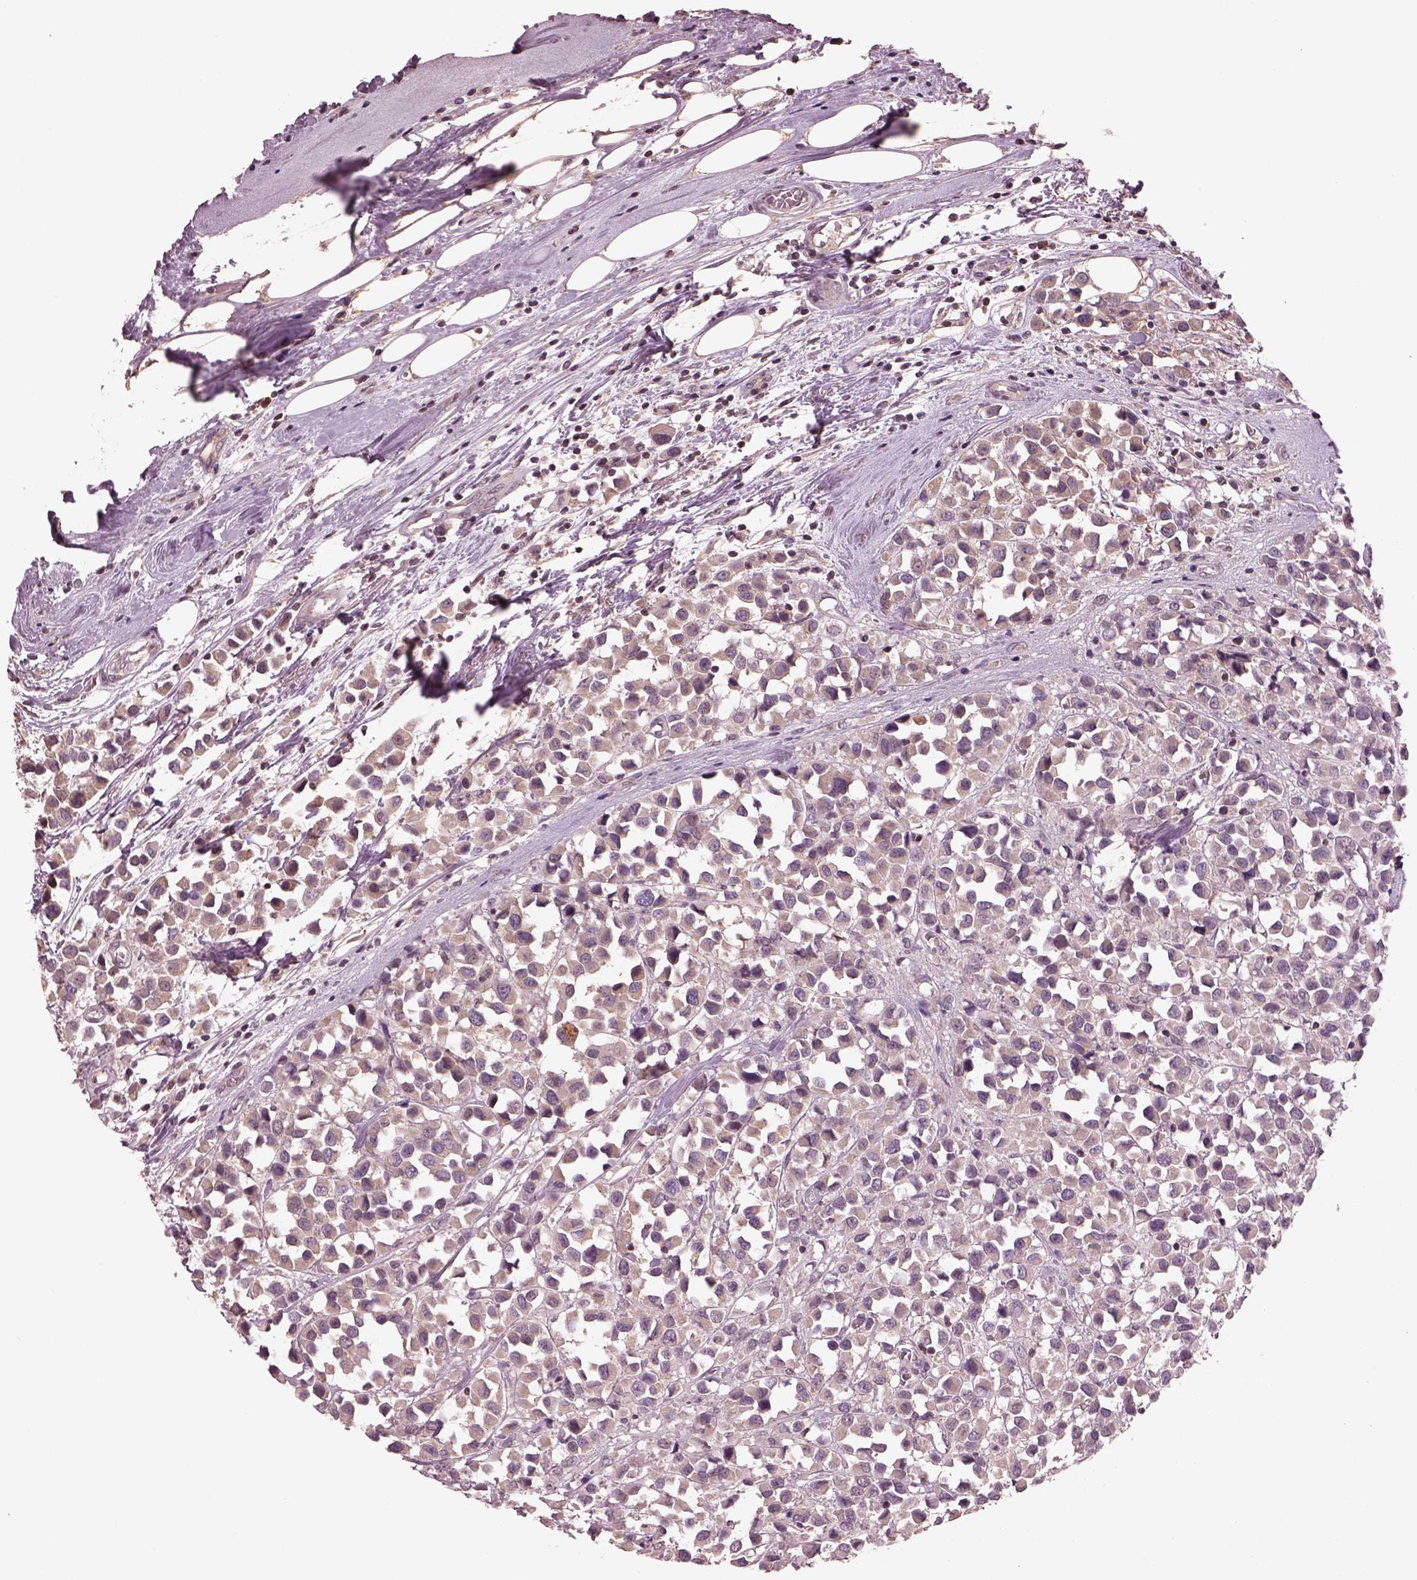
{"staining": {"intensity": "negative", "quantity": "none", "location": "none"}, "tissue": "breast cancer", "cell_type": "Tumor cells", "image_type": "cancer", "snomed": [{"axis": "morphology", "description": "Duct carcinoma"}, {"axis": "topography", "description": "Breast"}], "caption": "A photomicrograph of breast cancer stained for a protein reveals no brown staining in tumor cells. (IHC, brightfield microscopy, high magnification).", "gene": "PTX4", "patient": {"sex": "female", "age": 61}}